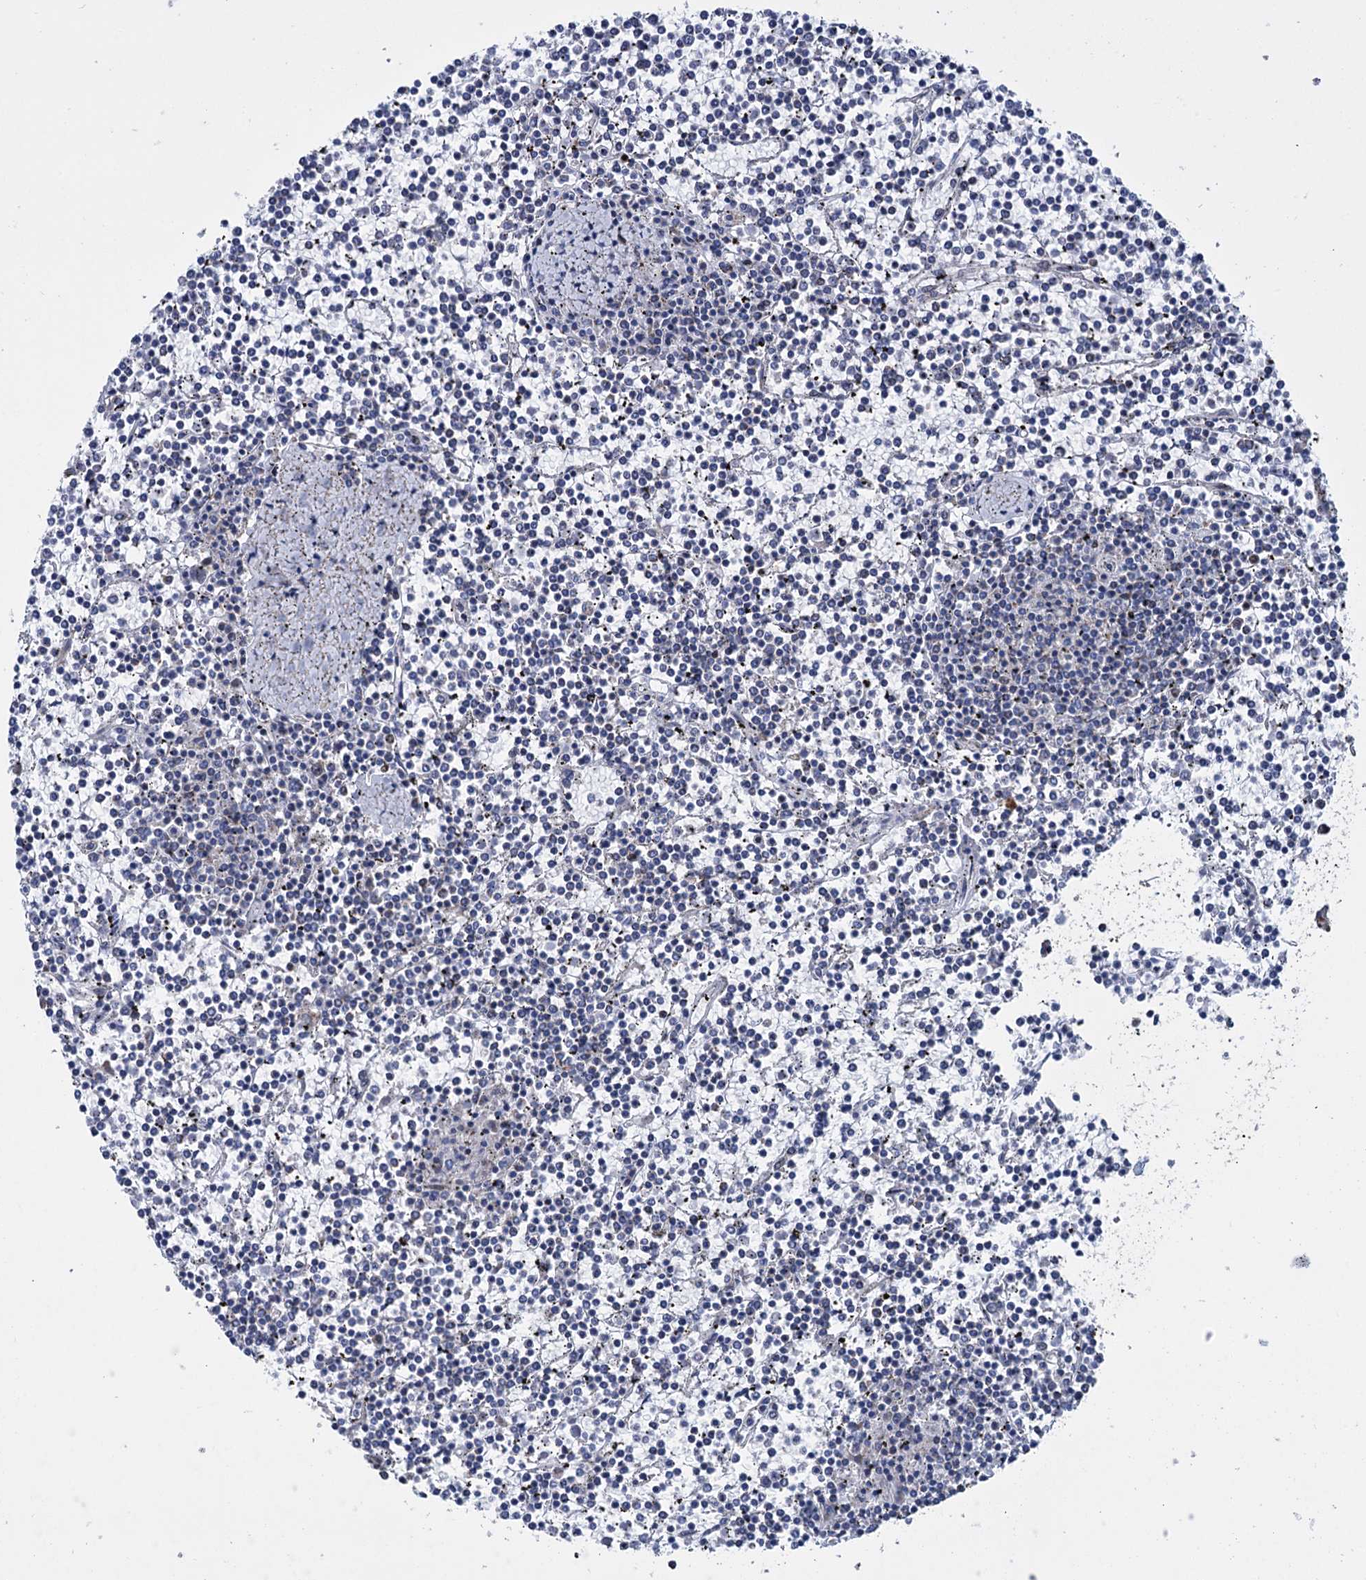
{"staining": {"intensity": "negative", "quantity": "none", "location": "none"}, "tissue": "lymphoma", "cell_type": "Tumor cells", "image_type": "cancer", "snomed": [{"axis": "morphology", "description": "Malignant lymphoma, non-Hodgkin's type, Low grade"}, {"axis": "topography", "description": "Spleen"}], "caption": "Tumor cells show no significant protein positivity in lymphoma. (DAB (3,3'-diaminobenzidine) immunohistochemistry (IHC), high magnification).", "gene": "MORN3", "patient": {"sex": "female", "age": 19}}